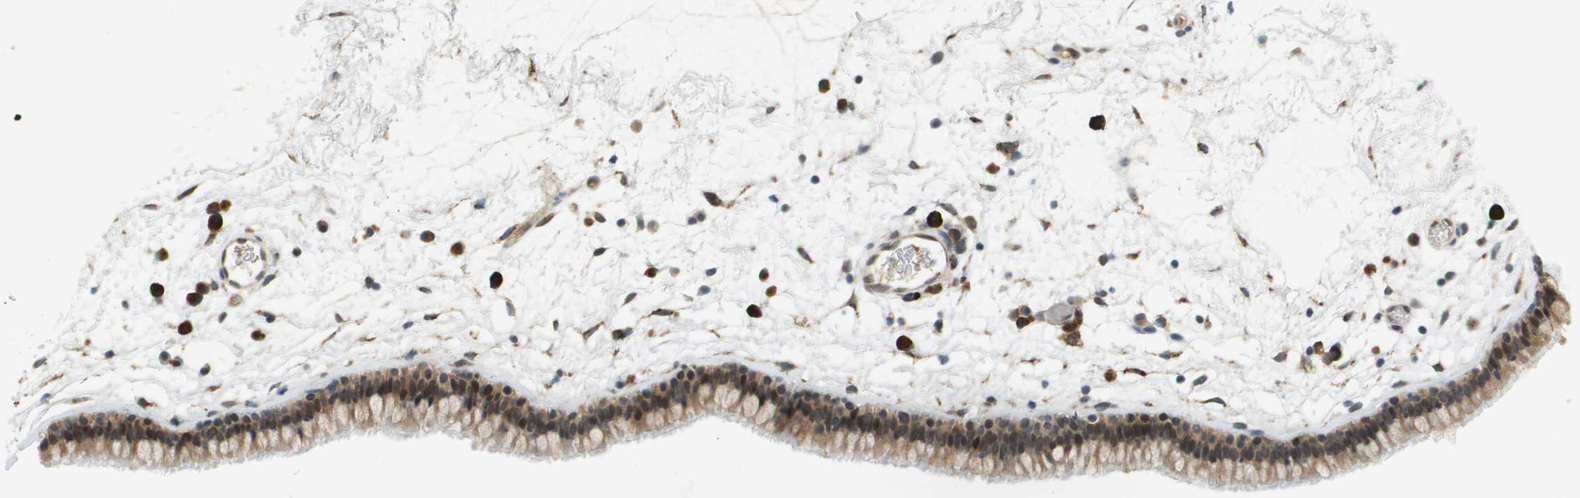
{"staining": {"intensity": "moderate", "quantity": ">75%", "location": "cytoplasmic/membranous,nuclear"}, "tissue": "nasopharynx", "cell_type": "Respiratory epithelial cells", "image_type": "normal", "snomed": [{"axis": "morphology", "description": "Normal tissue, NOS"}, {"axis": "morphology", "description": "Inflammation, NOS"}, {"axis": "topography", "description": "Nasopharynx"}], "caption": "Immunohistochemistry (IHC) of benign nasopharynx shows medium levels of moderate cytoplasmic/membranous,nuclear staining in approximately >75% of respiratory epithelial cells.", "gene": "CACNB4", "patient": {"sex": "male", "age": 48}}